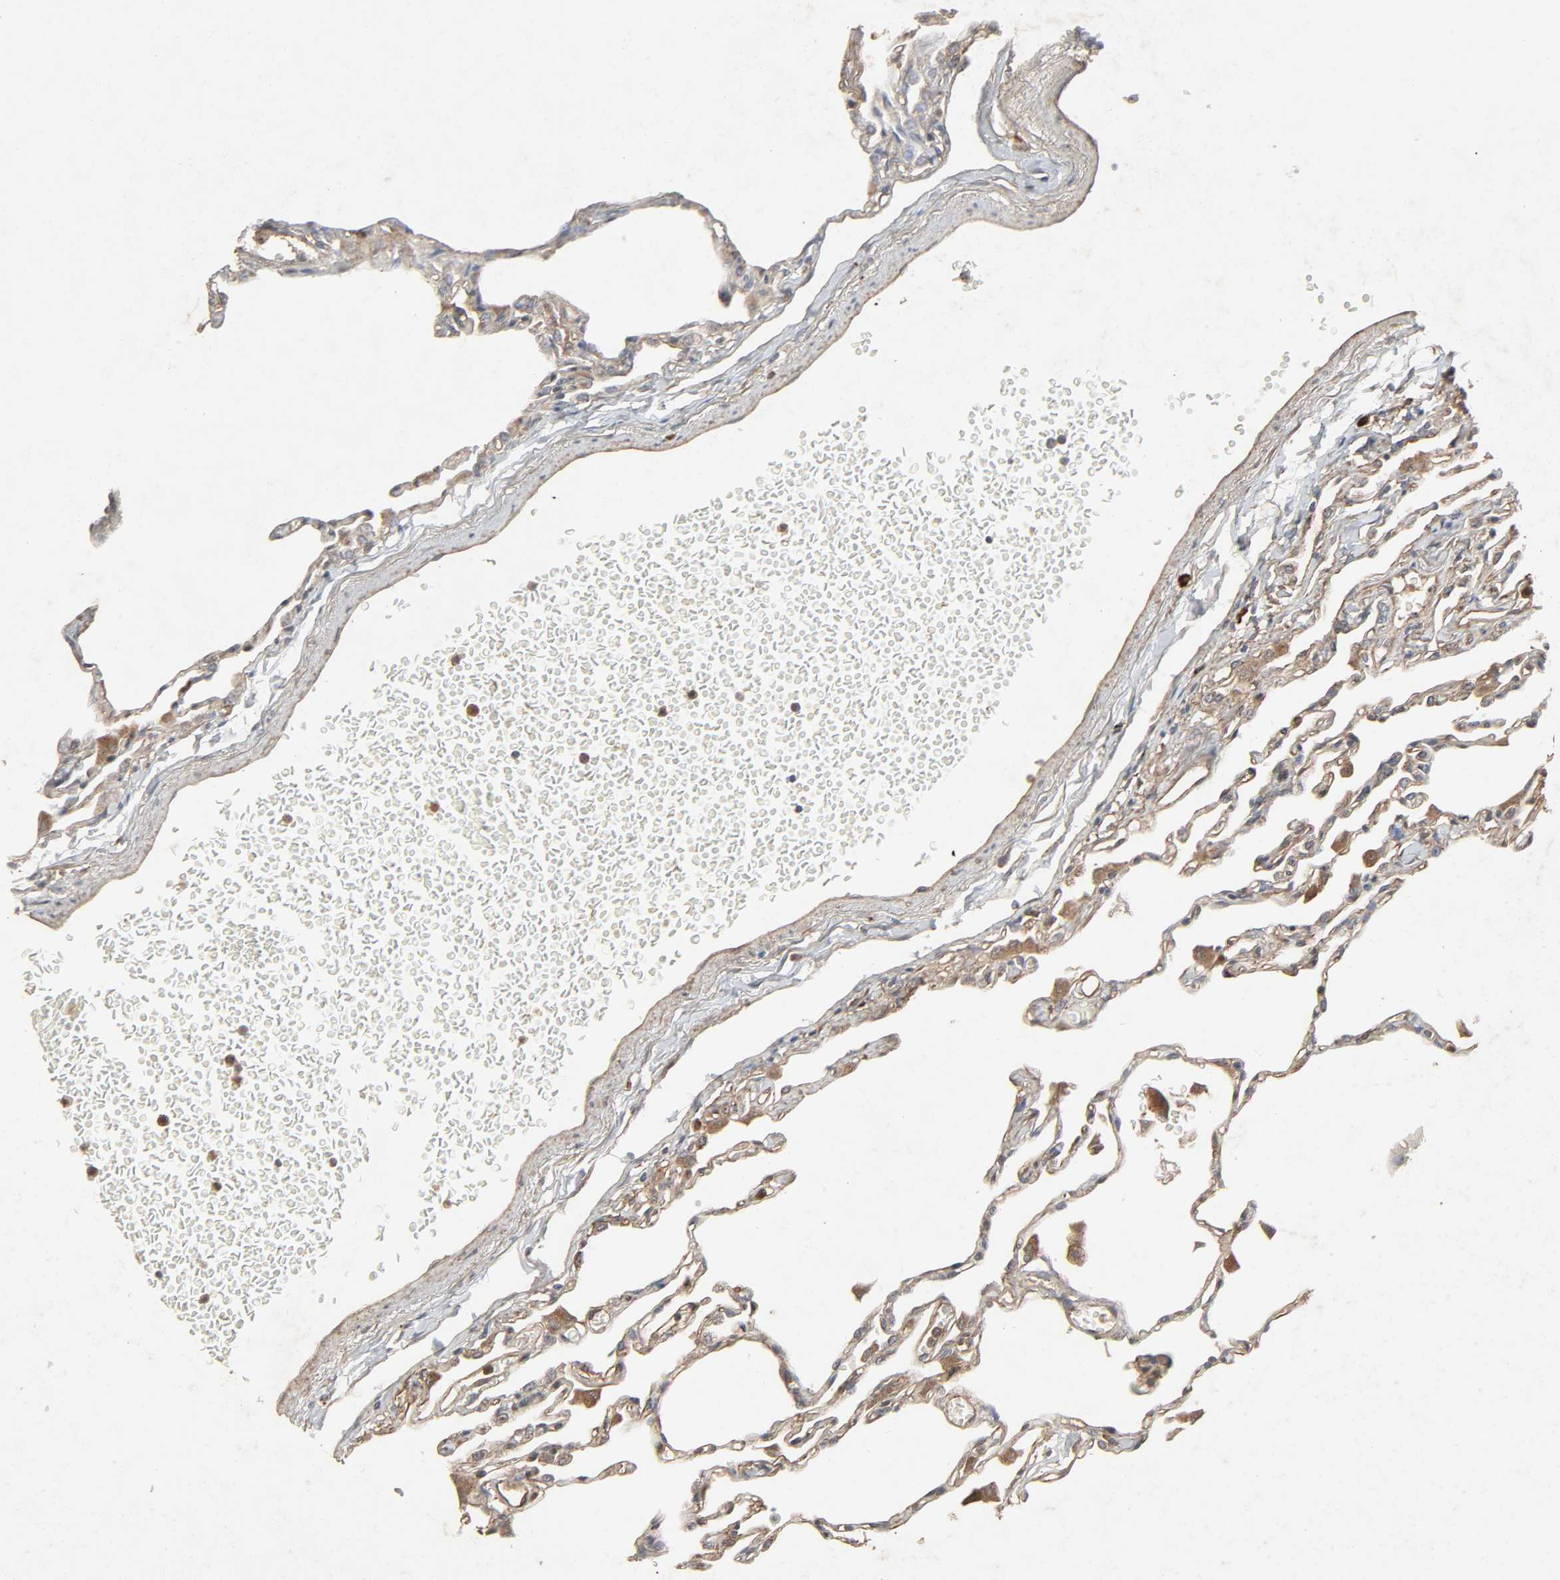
{"staining": {"intensity": "moderate", "quantity": "25%-75%", "location": "cytoplasmic/membranous"}, "tissue": "lung", "cell_type": "Alveolar cells", "image_type": "normal", "snomed": [{"axis": "morphology", "description": "Normal tissue, NOS"}, {"axis": "topography", "description": "Lung"}], "caption": "Moderate cytoplasmic/membranous expression is seen in about 25%-75% of alveolar cells in benign lung.", "gene": "ADCY4", "patient": {"sex": "female", "age": 49}}